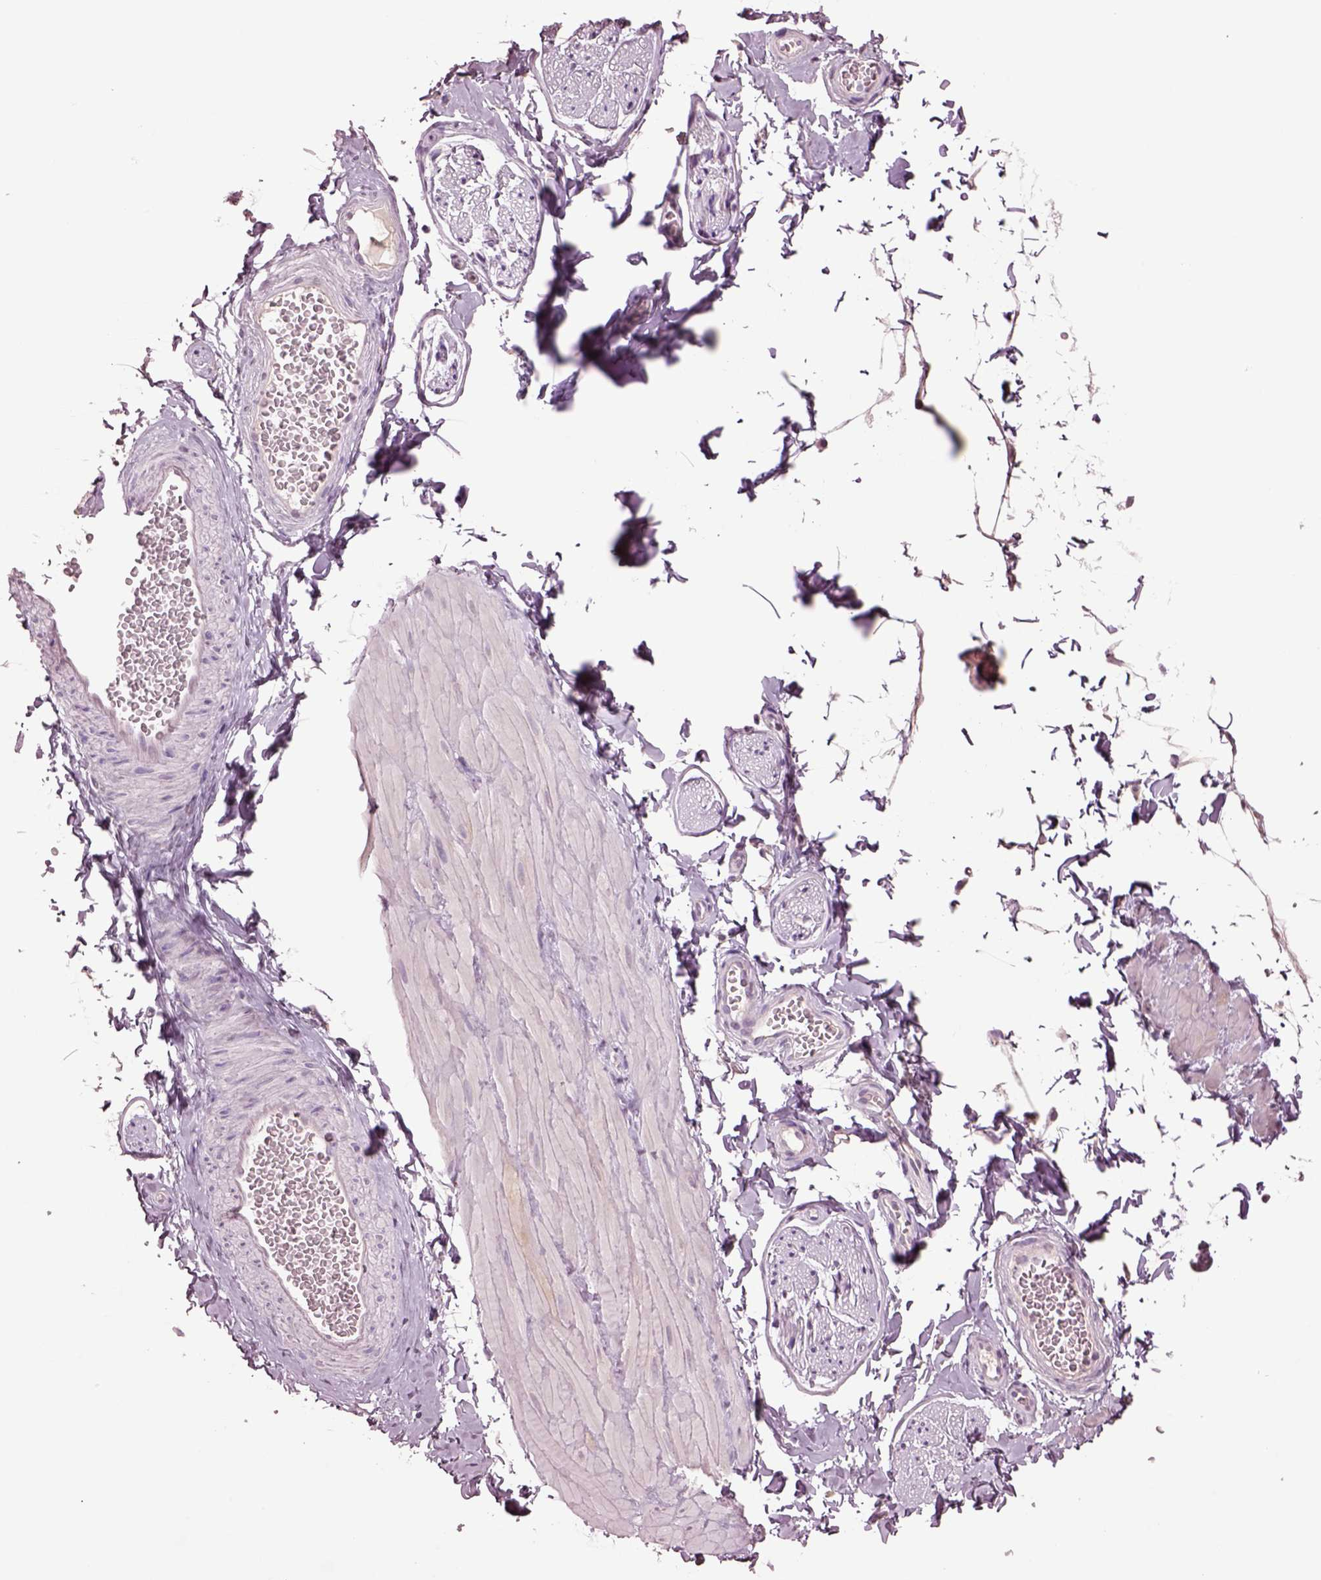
{"staining": {"intensity": "negative", "quantity": "none", "location": "none"}, "tissue": "adipose tissue", "cell_type": "Adipocytes", "image_type": "normal", "snomed": [{"axis": "morphology", "description": "Normal tissue, NOS"}, {"axis": "topography", "description": "Smooth muscle"}, {"axis": "topography", "description": "Peripheral nerve tissue"}], "caption": "Adipocytes show no significant staining in unremarkable adipose tissue. Brightfield microscopy of immunohistochemistry (IHC) stained with DAB (3,3'-diaminobenzidine) (brown) and hematoxylin (blue), captured at high magnification.", "gene": "CLPSL1", "patient": {"sex": "male", "age": 22}}